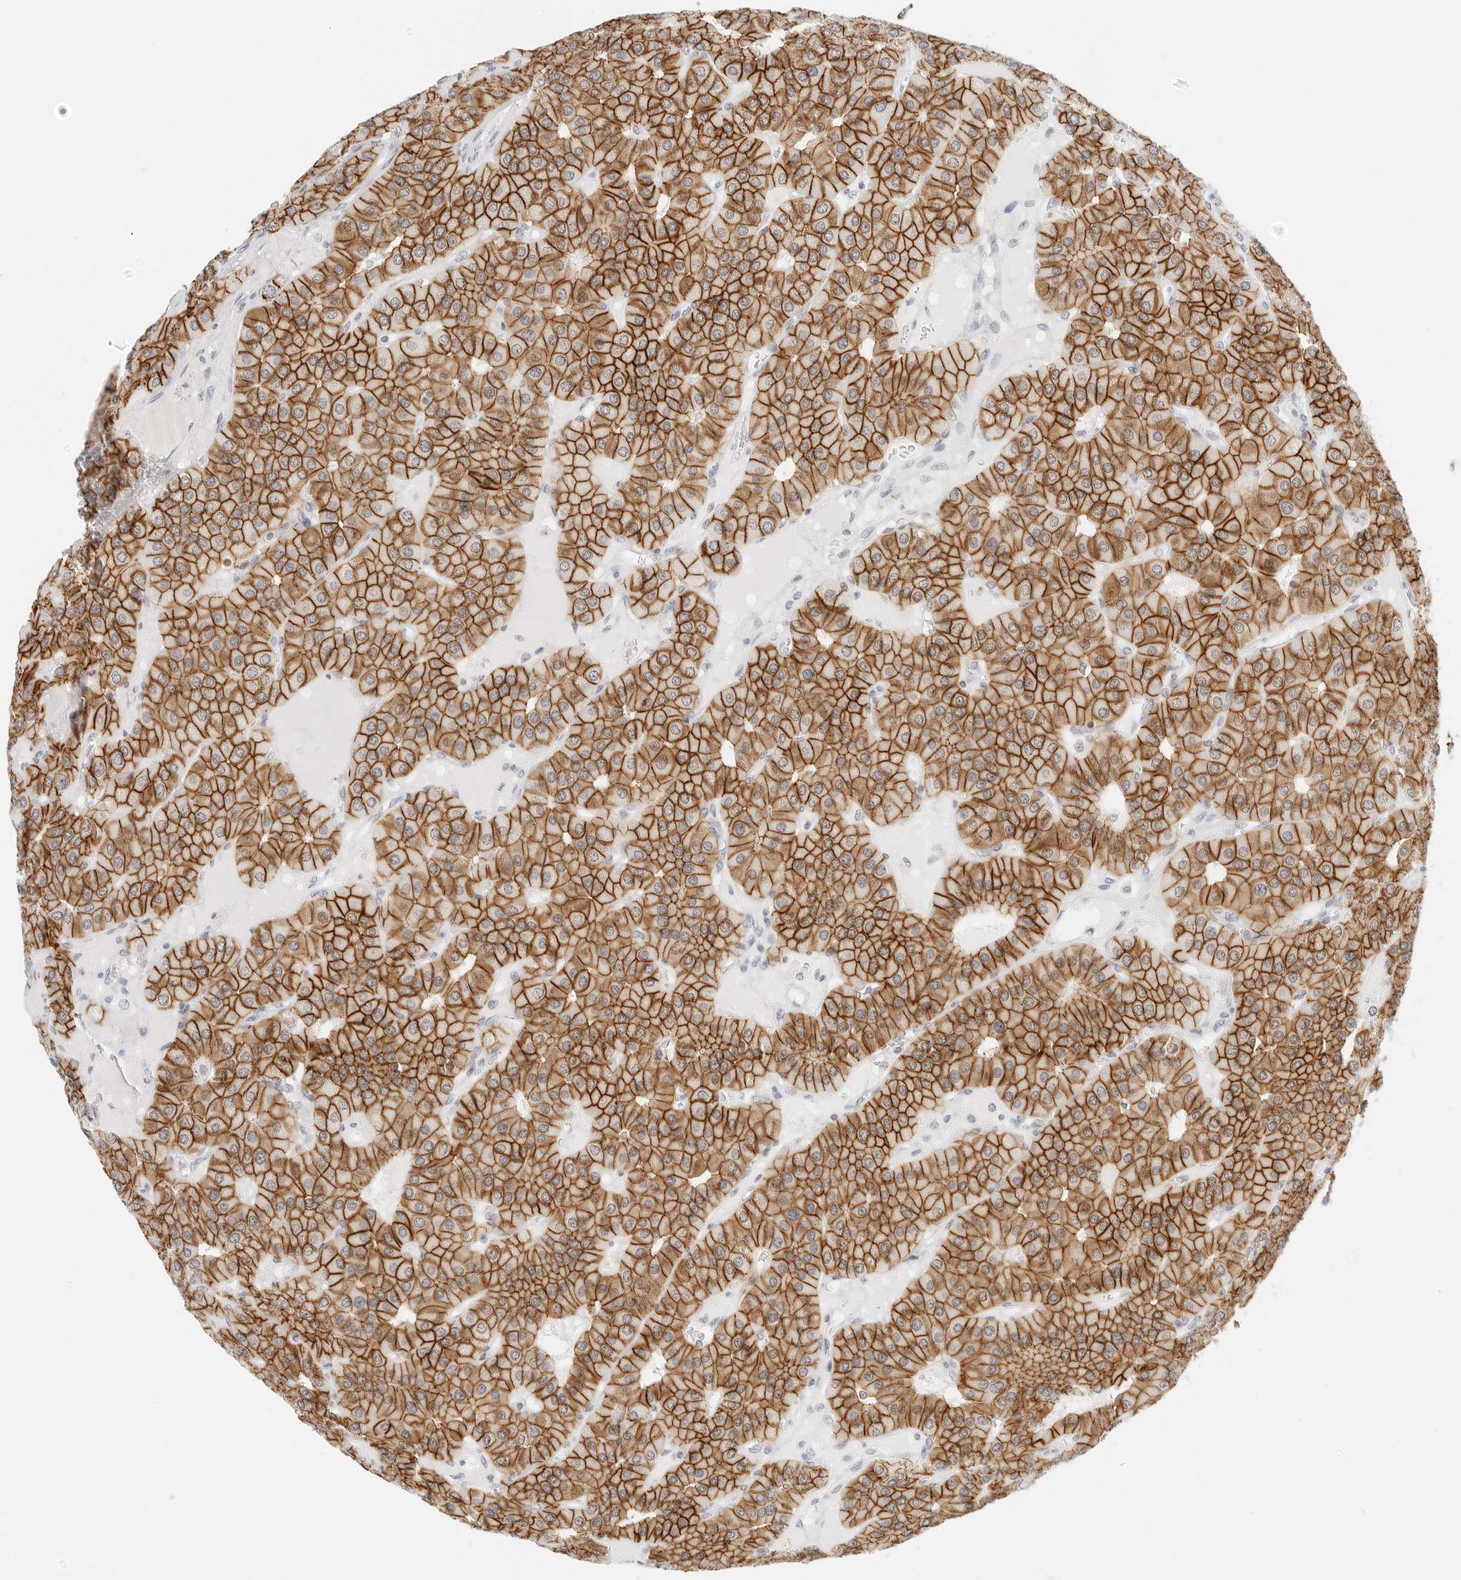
{"staining": {"intensity": "strong", "quantity": ">75%", "location": "cytoplasmic/membranous"}, "tissue": "parathyroid gland", "cell_type": "Glandular cells", "image_type": "normal", "snomed": [{"axis": "morphology", "description": "Normal tissue, NOS"}, {"axis": "morphology", "description": "Adenoma, NOS"}, {"axis": "topography", "description": "Parathyroid gland"}], "caption": "A brown stain shows strong cytoplasmic/membranous positivity of a protein in glandular cells of benign parathyroid gland.", "gene": "CDH1", "patient": {"sex": "female", "age": 86}}